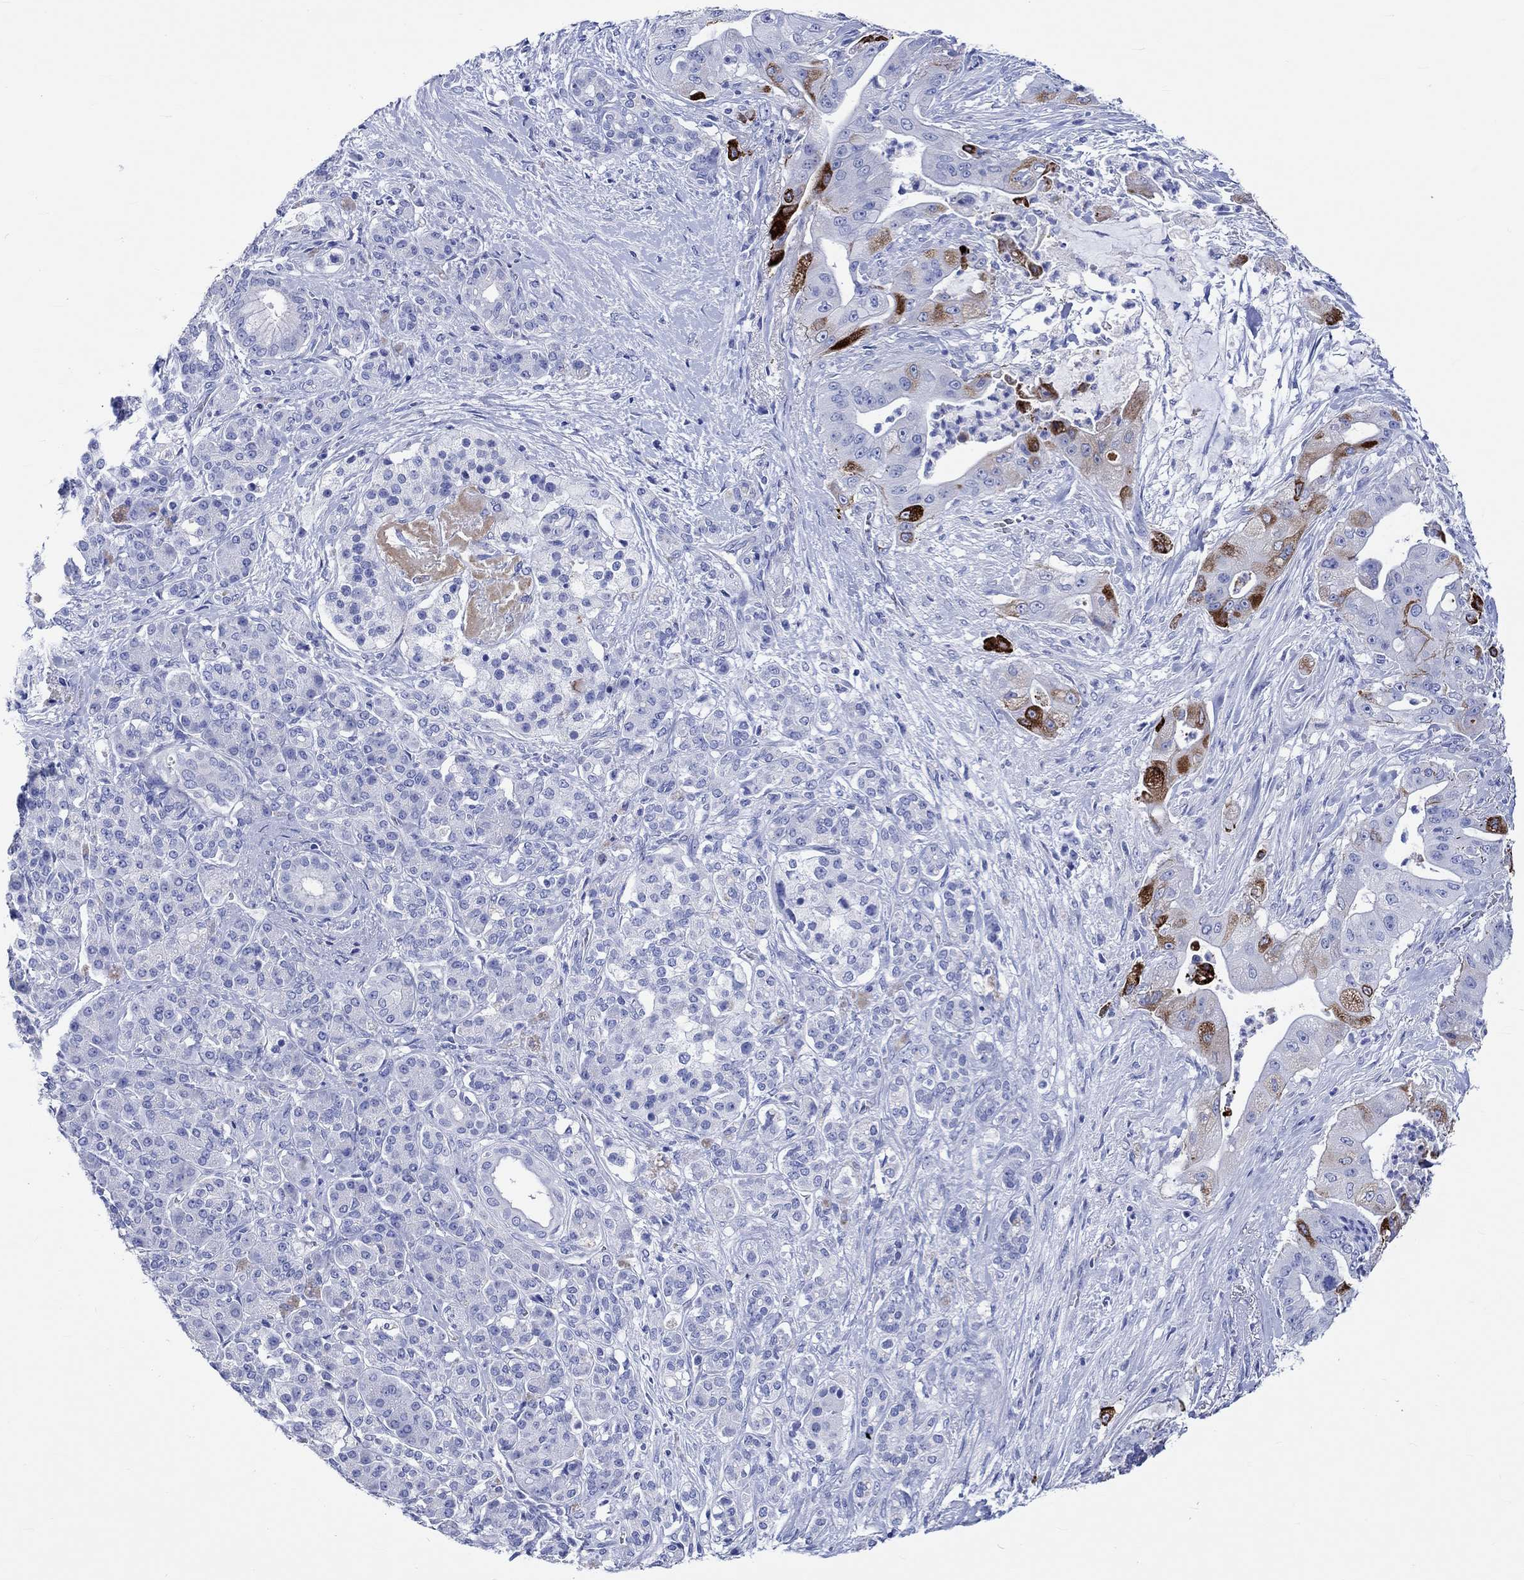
{"staining": {"intensity": "strong", "quantity": "<25%", "location": "cytoplasmic/membranous"}, "tissue": "pancreatic cancer", "cell_type": "Tumor cells", "image_type": "cancer", "snomed": [{"axis": "morphology", "description": "Normal tissue, NOS"}, {"axis": "morphology", "description": "Inflammation, NOS"}, {"axis": "morphology", "description": "Adenocarcinoma, NOS"}, {"axis": "topography", "description": "Pancreas"}], "caption": "There is medium levels of strong cytoplasmic/membranous positivity in tumor cells of pancreatic cancer, as demonstrated by immunohistochemical staining (brown color).", "gene": "KLHL33", "patient": {"sex": "male", "age": 57}}